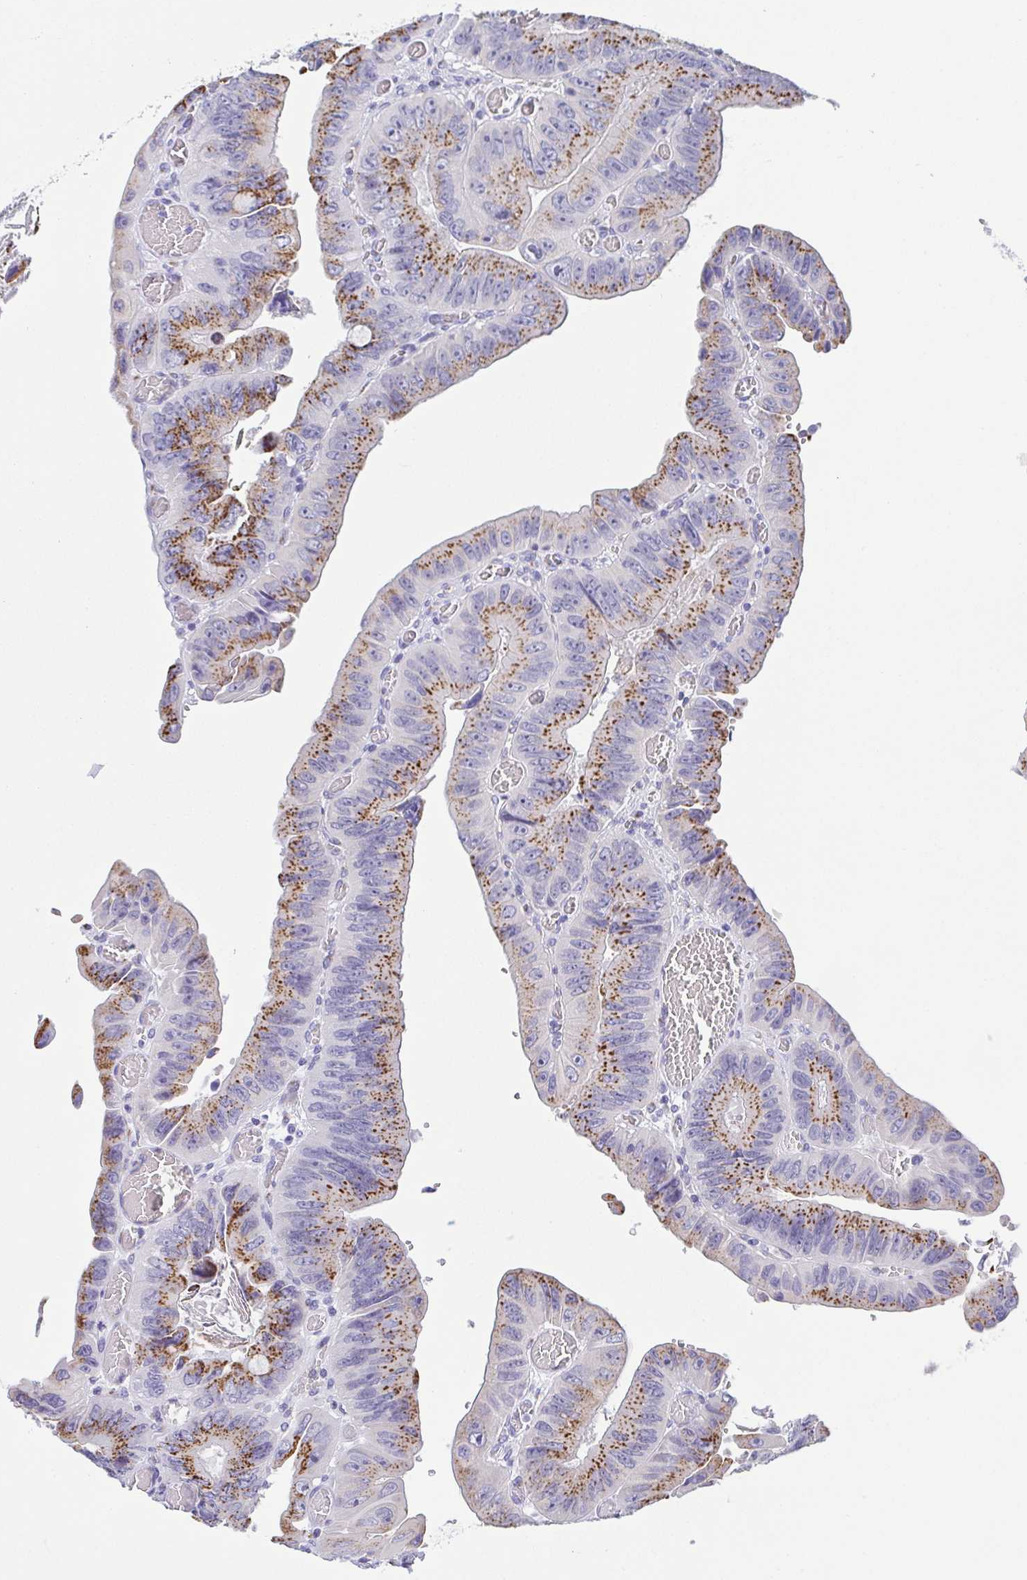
{"staining": {"intensity": "moderate", "quantity": ">75%", "location": "cytoplasmic/membranous"}, "tissue": "colorectal cancer", "cell_type": "Tumor cells", "image_type": "cancer", "snomed": [{"axis": "morphology", "description": "Adenocarcinoma, NOS"}, {"axis": "topography", "description": "Colon"}], "caption": "Tumor cells reveal moderate cytoplasmic/membranous expression in about >75% of cells in colorectal cancer.", "gene": "SULT1B1", "patient": {"sex": "female", "age": 84}}